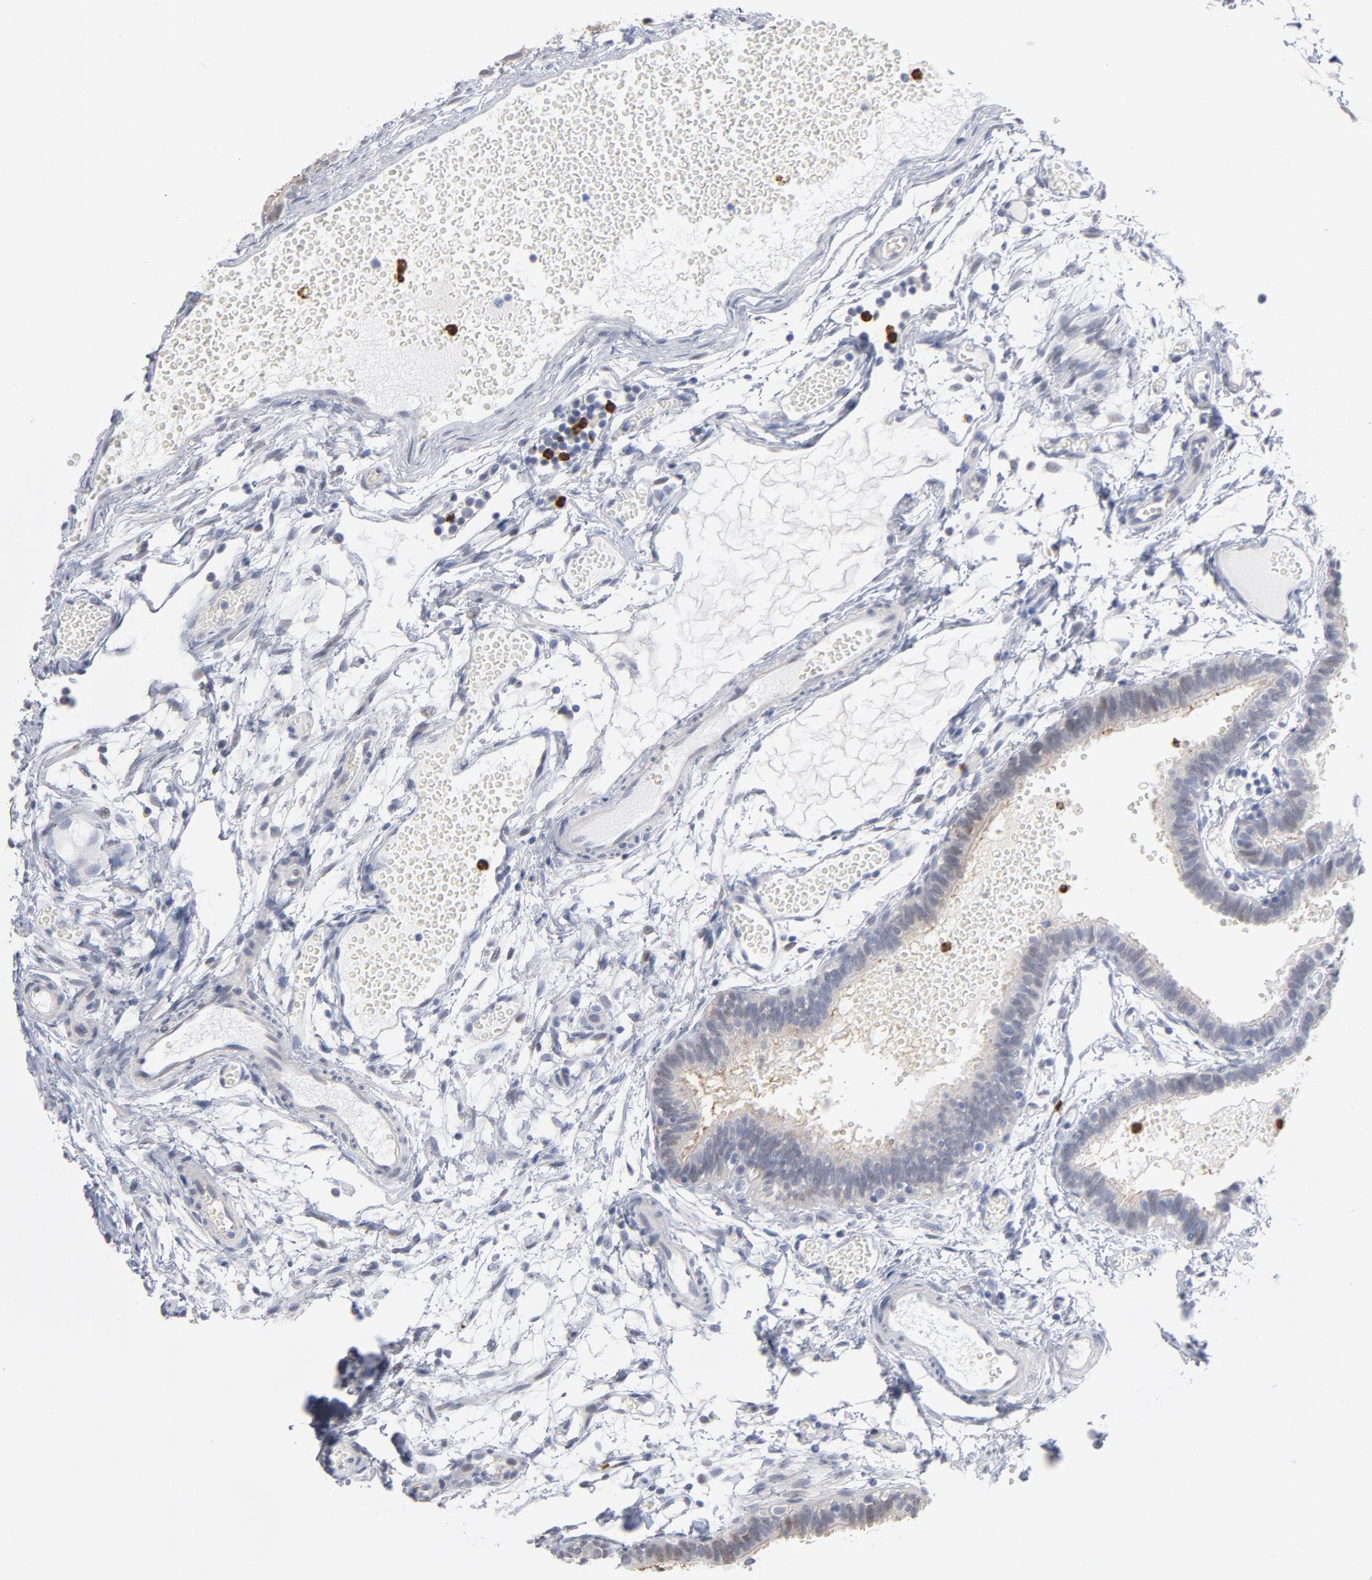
{"staining": {"intensity": "weak", "quantity": ">75%", "location": "cytoplasmic/membranous,nuclear"}, "tissue": "fallopian tube", "cell_type": "Glandular cells", "image_type": "normal", "snomed": [{"axis": "morphology", "description": "Normal tissue, NOS"}, {"axis": "topography", "description": "Fallopian tube"}], "caption": "Weak cytoplasmic/membranous,nuclear protein staining is identified in about >75% of glandular cells in fallopian tube.", "gene": "PNMA1", "patient": {"sex": "female", "age": 29}}